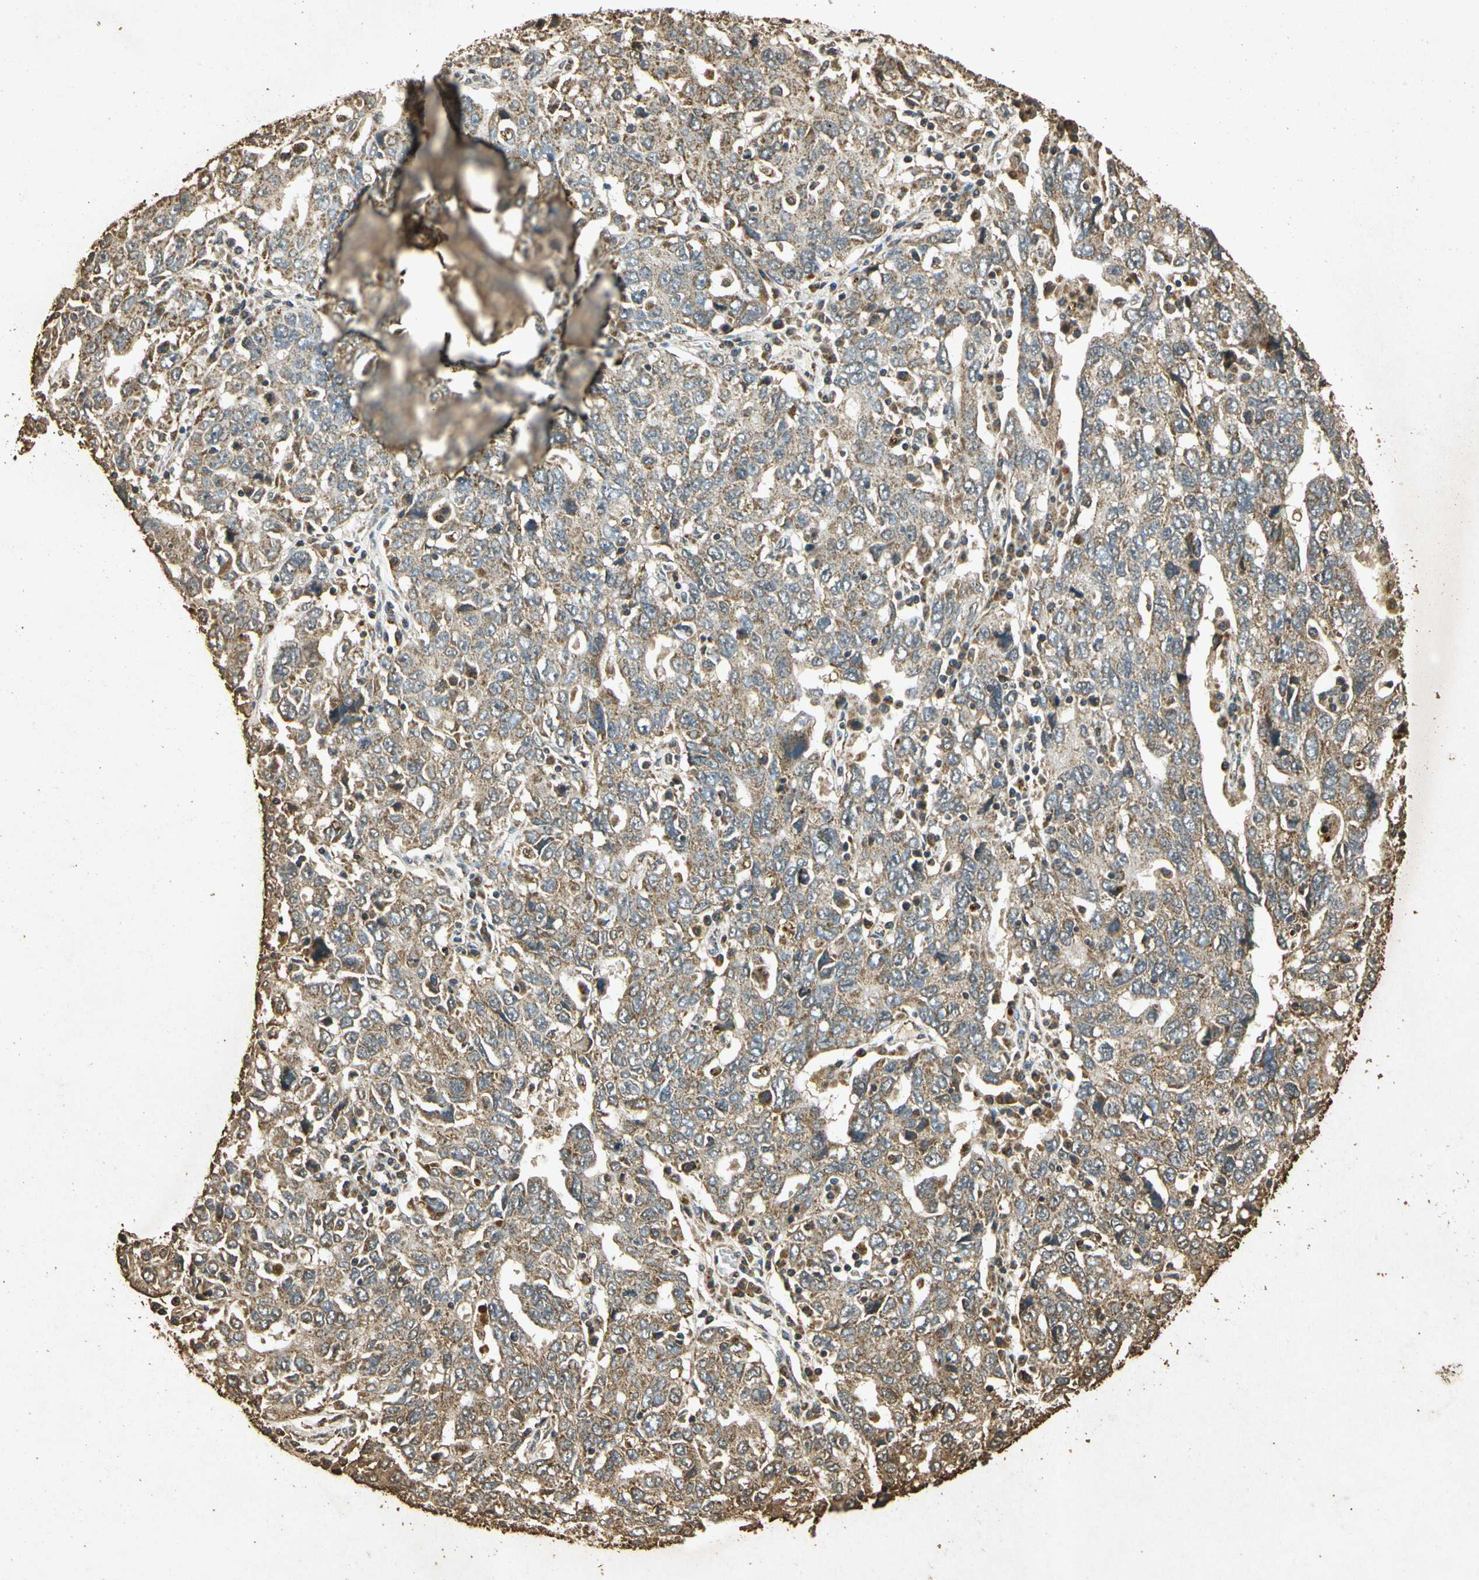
{"staining": {"intensity": "weak", "quantity": ">75%", "location": "cytoplasmic/membranous"}, "tissue": "ovarian cancer", "cell_type": "Tumor cells", "image_type": "cancer", "snomed": [{"axis": "morphology", "description": "Carcinoma, endometroid"}, {"axis": "topography", "description": "Ovary"}], "caption": "An IHC histopathology image of tumor tissue is shown. Protein staining in brown labels weak cytoplasmic/membranous positivity in ovarian cancer within tumor cells.", "gene": "PRDX3", "patient": {"sex": "female", "age": 62}}